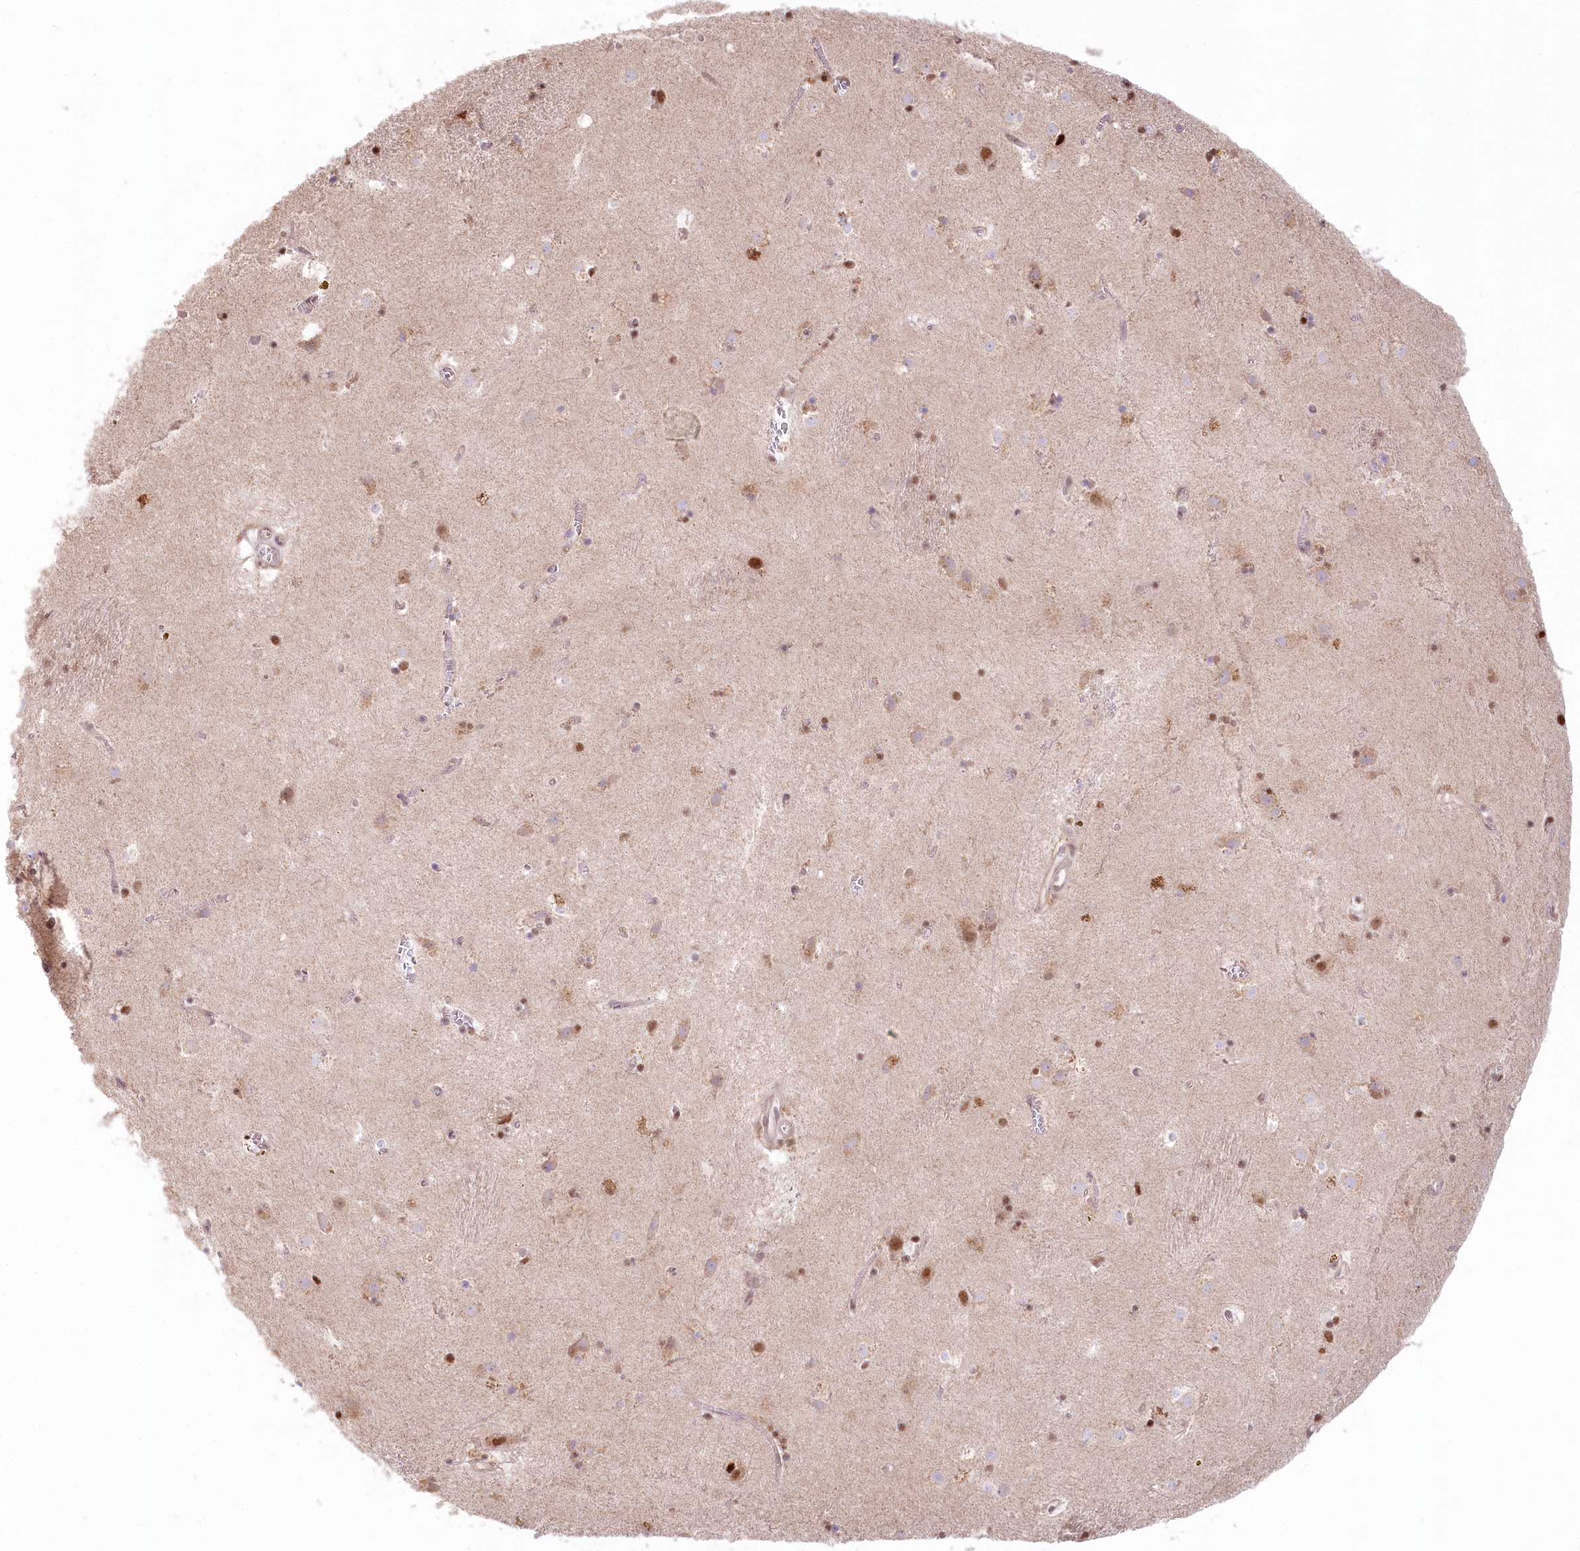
{"staining": {"intensity": "moderate", "quantity": "25%-75%", "location": "nuclear"}, "tissue": "caudate", "cell_type": "Glial cells", "image_type": "normal", "snomed": [{"axis": "morphology", "description": "Normal tissue, NOS"}, {"axis": "topography", "description": "Lateral ventricle wall"}], "caption": "A high-resolution image shows immunohistochemistry staining of unremarkable caudate, which shows moderate nuclear expression in about 25%-75% of glial cells.", "gene": "PYURF", "patient": {"sex": "male", "age": 70}}